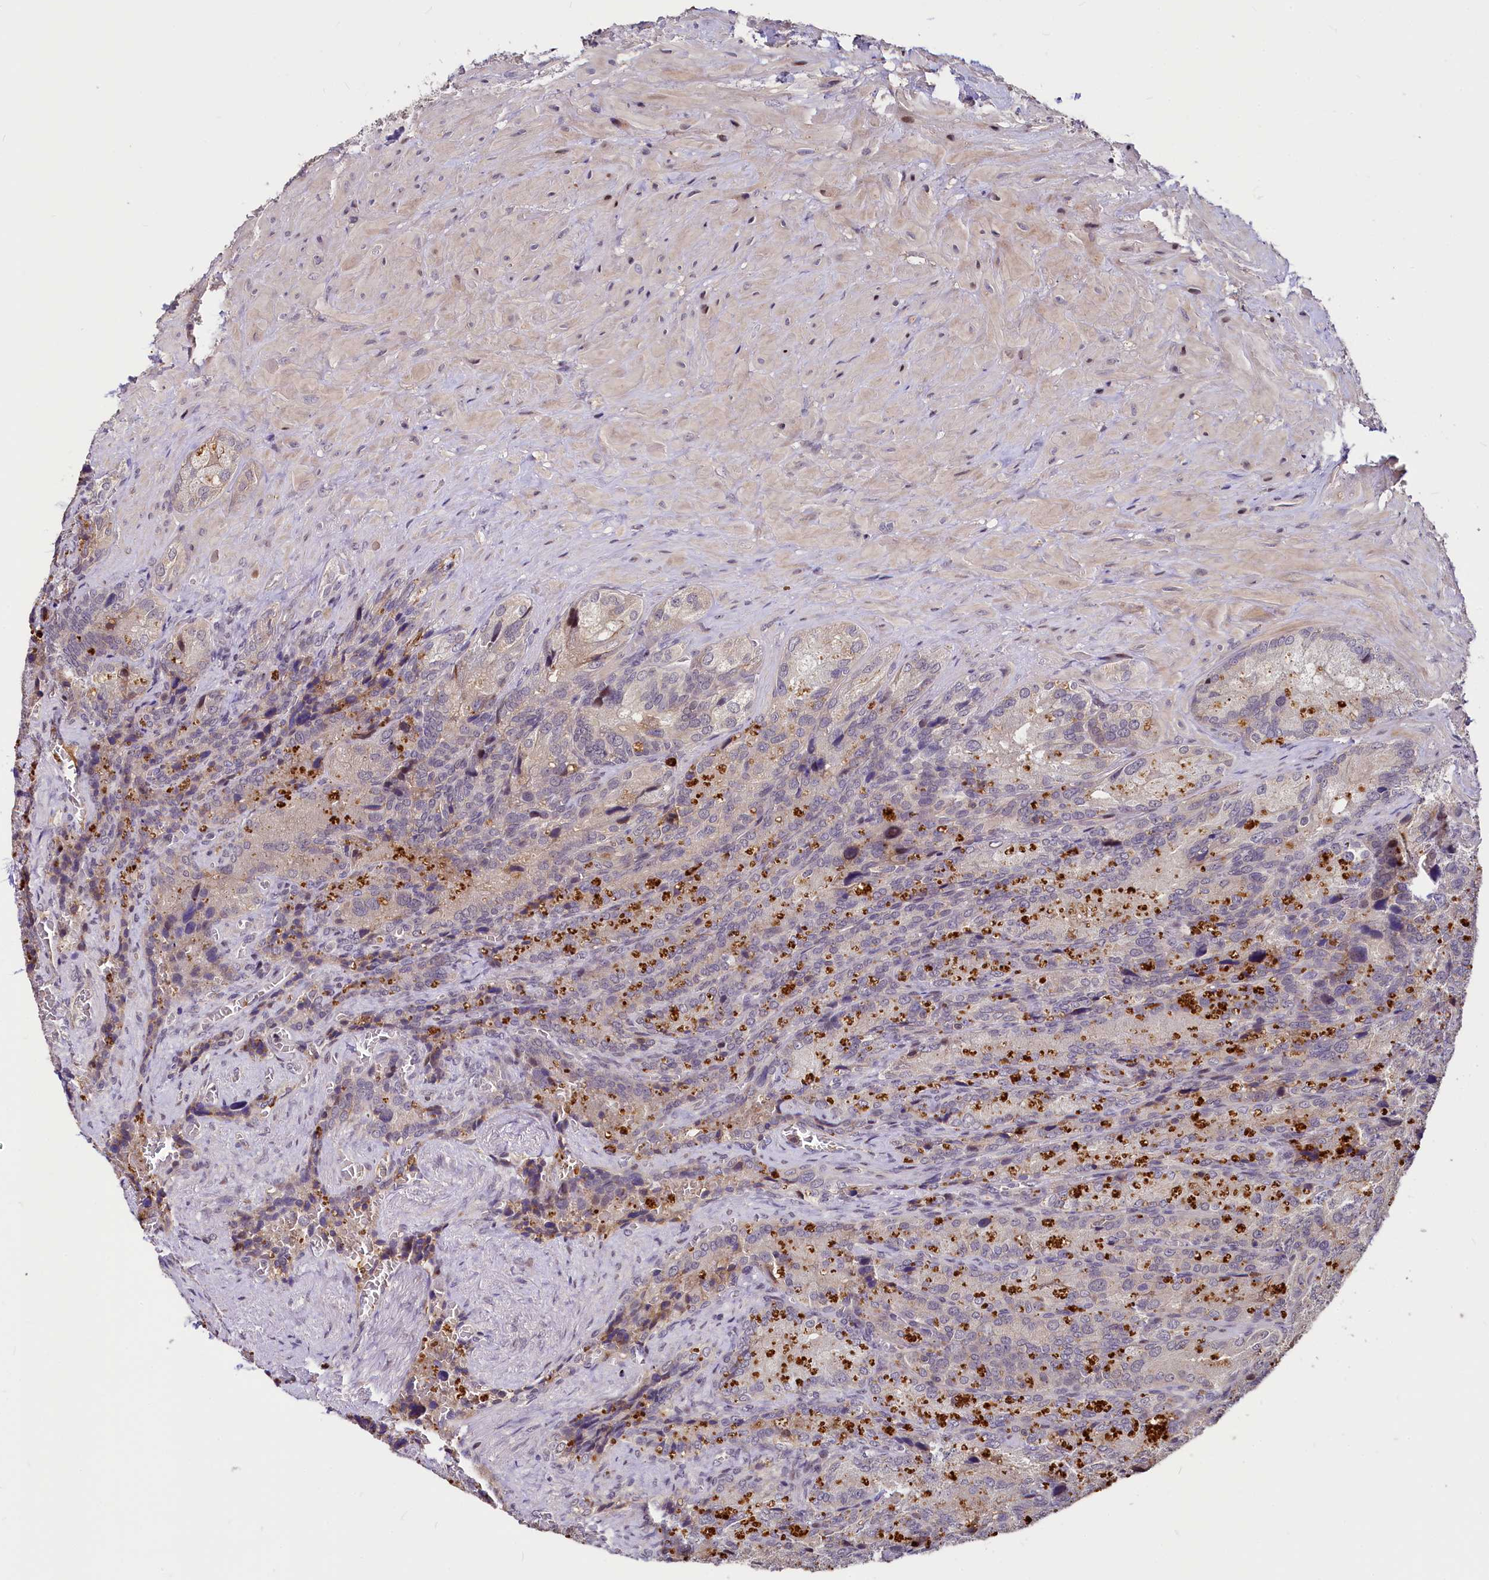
{"staining": {"intensity": "moderate", "quantity": "<25%", "location": "cytoplasmic/membranous"}, "tissue": "seminal vesicle", "cell_type": "Glandular cells", "image_type": "normal", "snomed": [{"axis": "morphology", "description": "Normal tissue, NOS"}, {"axis": "topography", "description": "Seminal veicle"}], "caption": "Seminal vesicle stained for a protein (brown) reveals moderate cytoplasmic/membranous positive positivity in approximately <25% of glandular cells.", "gene": "ATG101", "patient": {"sex": "male", "age": 62}}